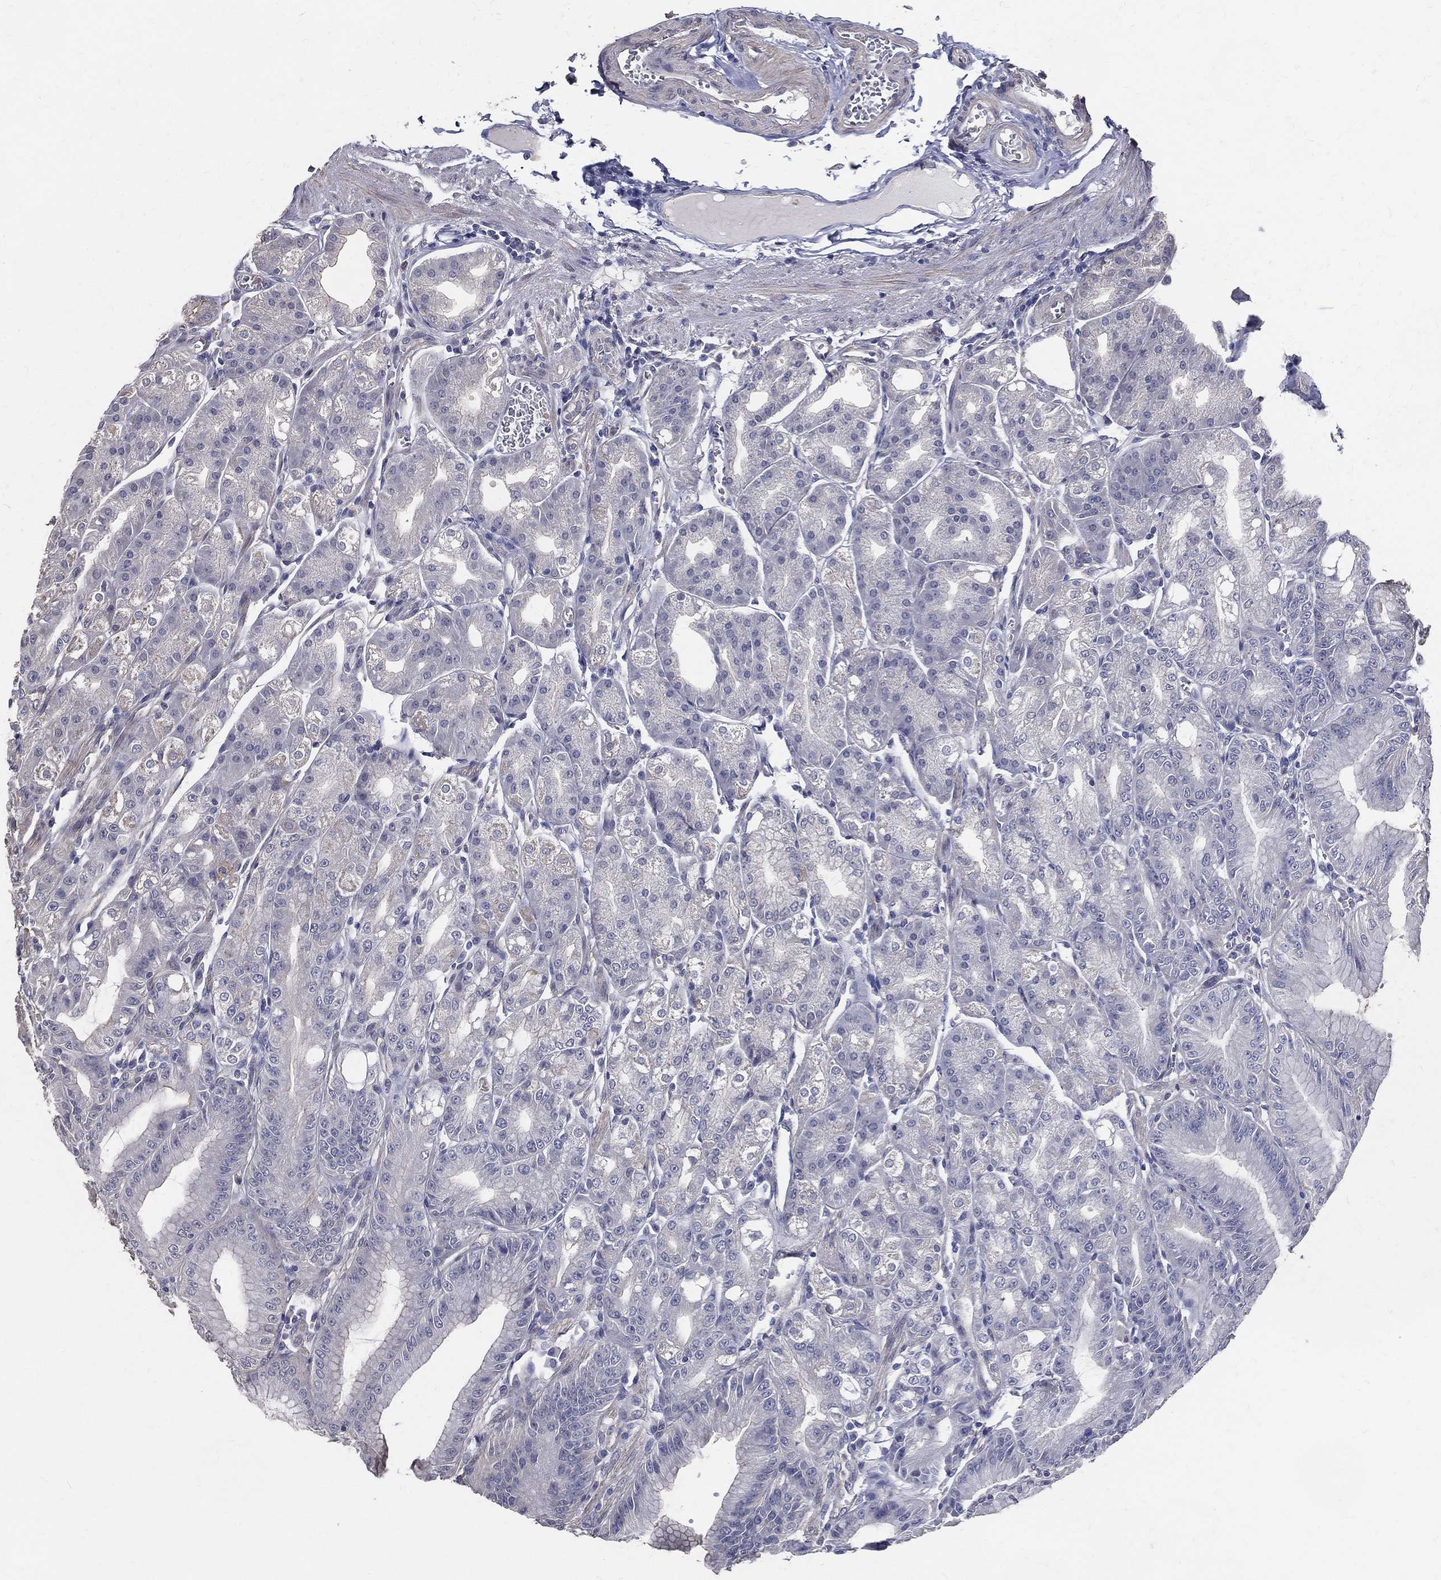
{"staining": {"intensity": "negative", "quantity": "none", "location": "none"}, "tissue": "stomach", "cell_type": "Glandular cells", "image_type": "normal", "snomed": [{"axis": "morphology", "description": "Normal tissue, NOS"}, {"axis": "topography", "description": "Stomach"}], "caption": "The immunohistochemistry (IHC) image has no significant positivity in glandular cells of stomach.", "gene": "SERPINB2", "patient": {"sex": "male", "age": 71}}